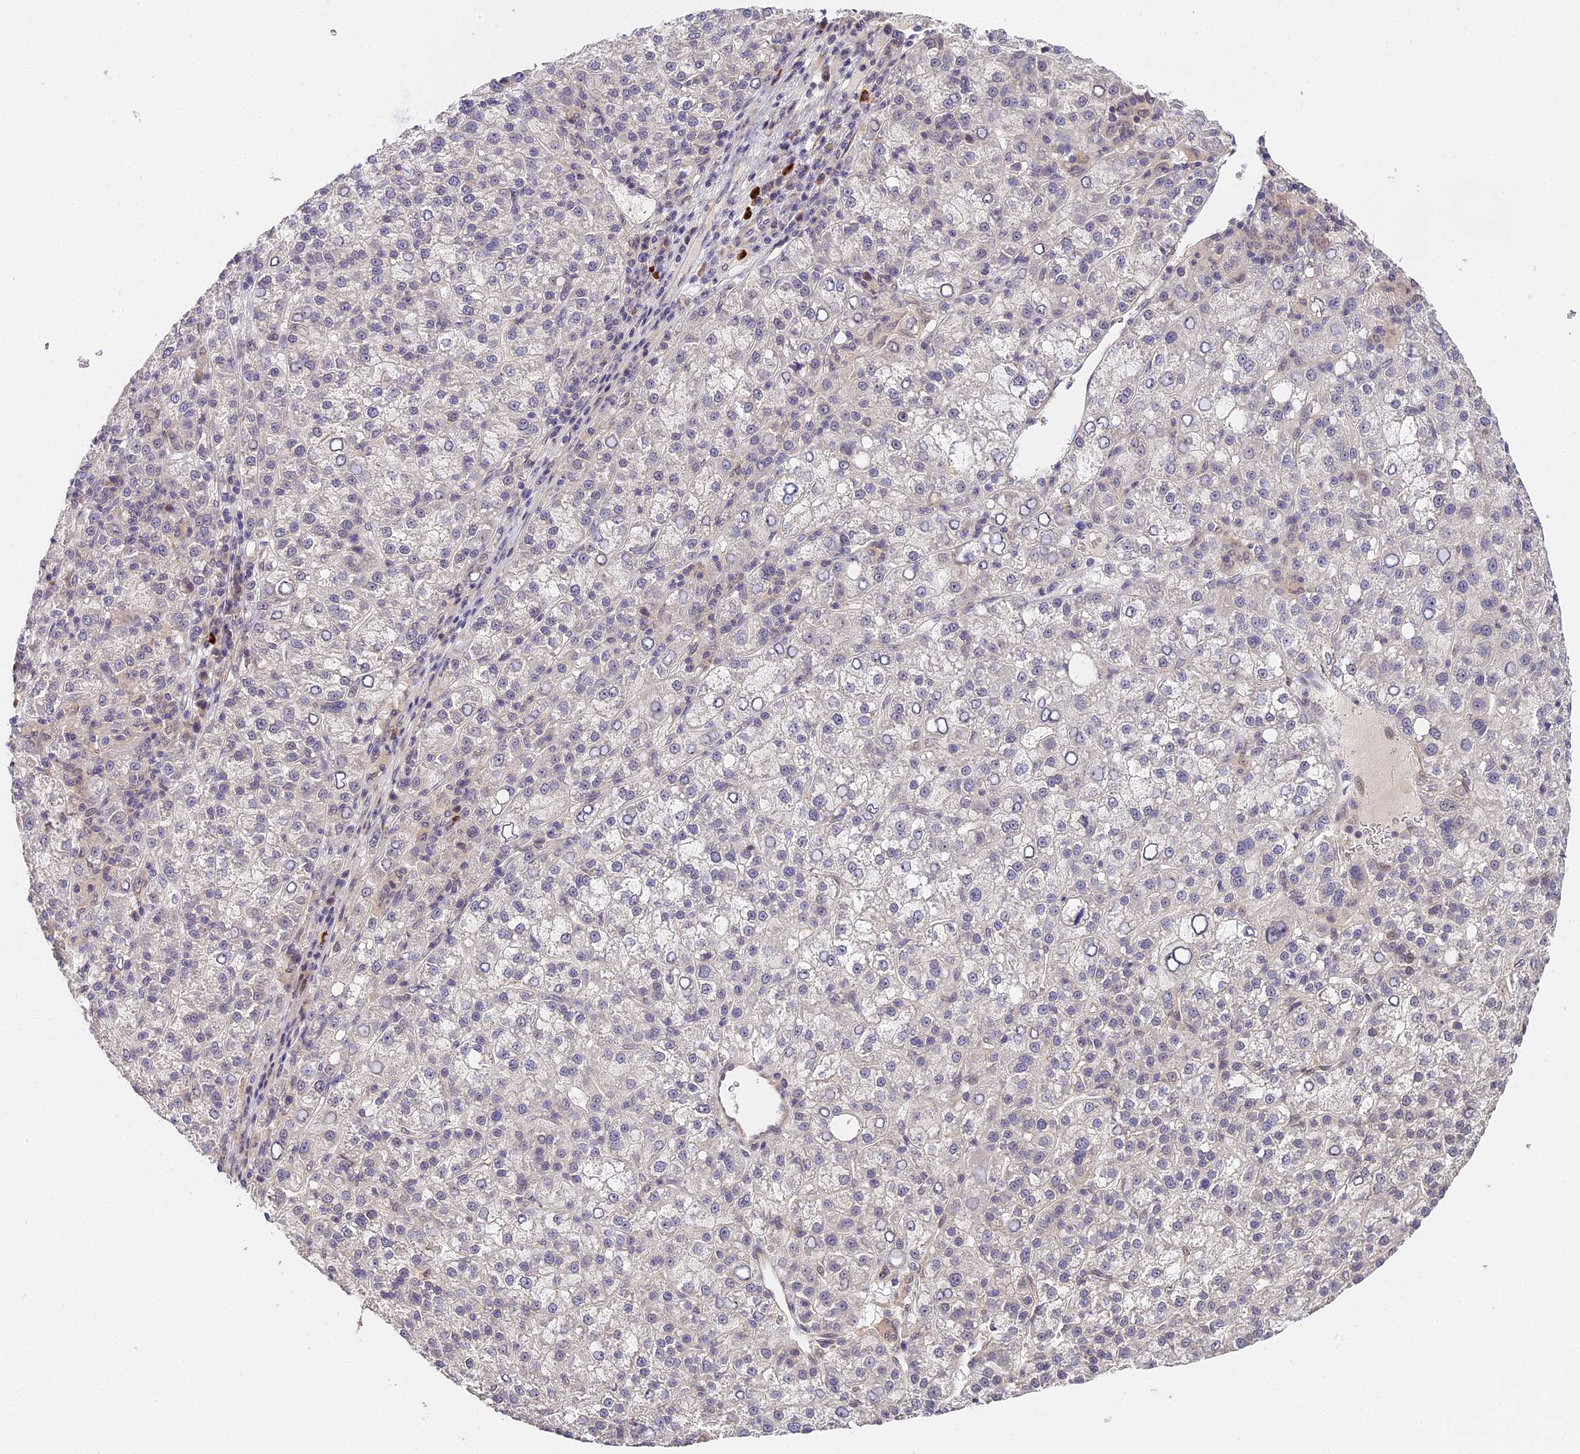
{"staining": {"intensity": "negative", "quantity": "none", "location": "none"}, "tissue": "liver cancer", "cell_type": "Tumor cells", "image_type": "cancer", "snomed": [{"axis": "morphology", "description": "Carcinoma, Hepatocellular, NOS"}, {"axis": "topography", "description": "Liver"}], "caption": "An image of human hepatocellular carcinoma (liver) is negative for staining in tumor cells. Brightfield microscopy of IHC stained with DAB (3,3'-diaminobenzidine) (brown) and hematoxylin (blue), captured at high magnification.", "gene": "IMPACT", "patient": {"sex": "female", "age": 58}}